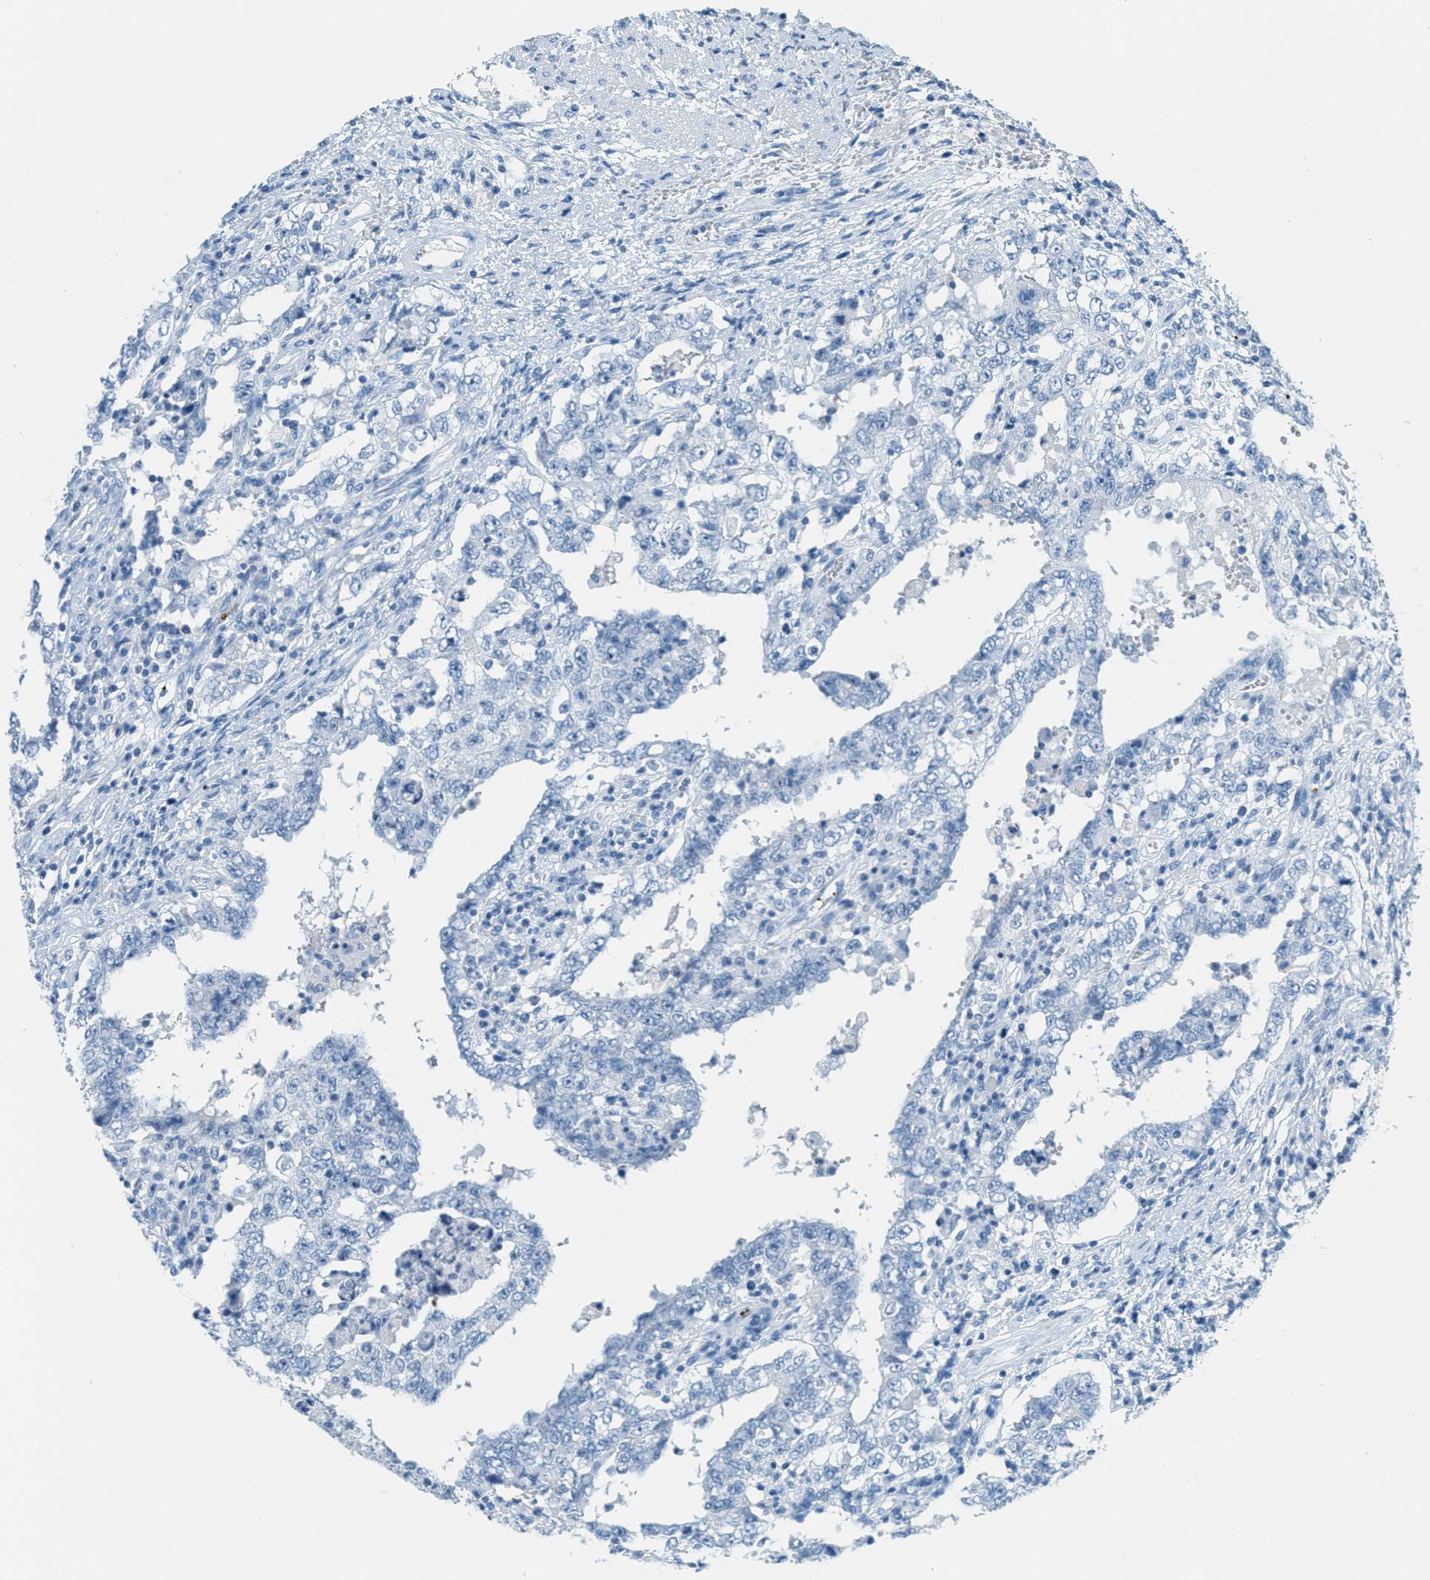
{"staining": {"intensity": "negative", "quantity": "none", "location": "none"}, "tissue": "testis cancer", "cell_type": "Tumor cells", "image_type": "cancer", "snomed": [{"axis": "morphology", "description": "Carcinoma, Embryonal, NOS"}, {"axis": "topography", "description": "Testis"}], "caption": "The image shows no staining of tumor cells in testis embryonal carcinoma.", "gene": "PPBP", "patient": {"sex": "male", "age": 26}}